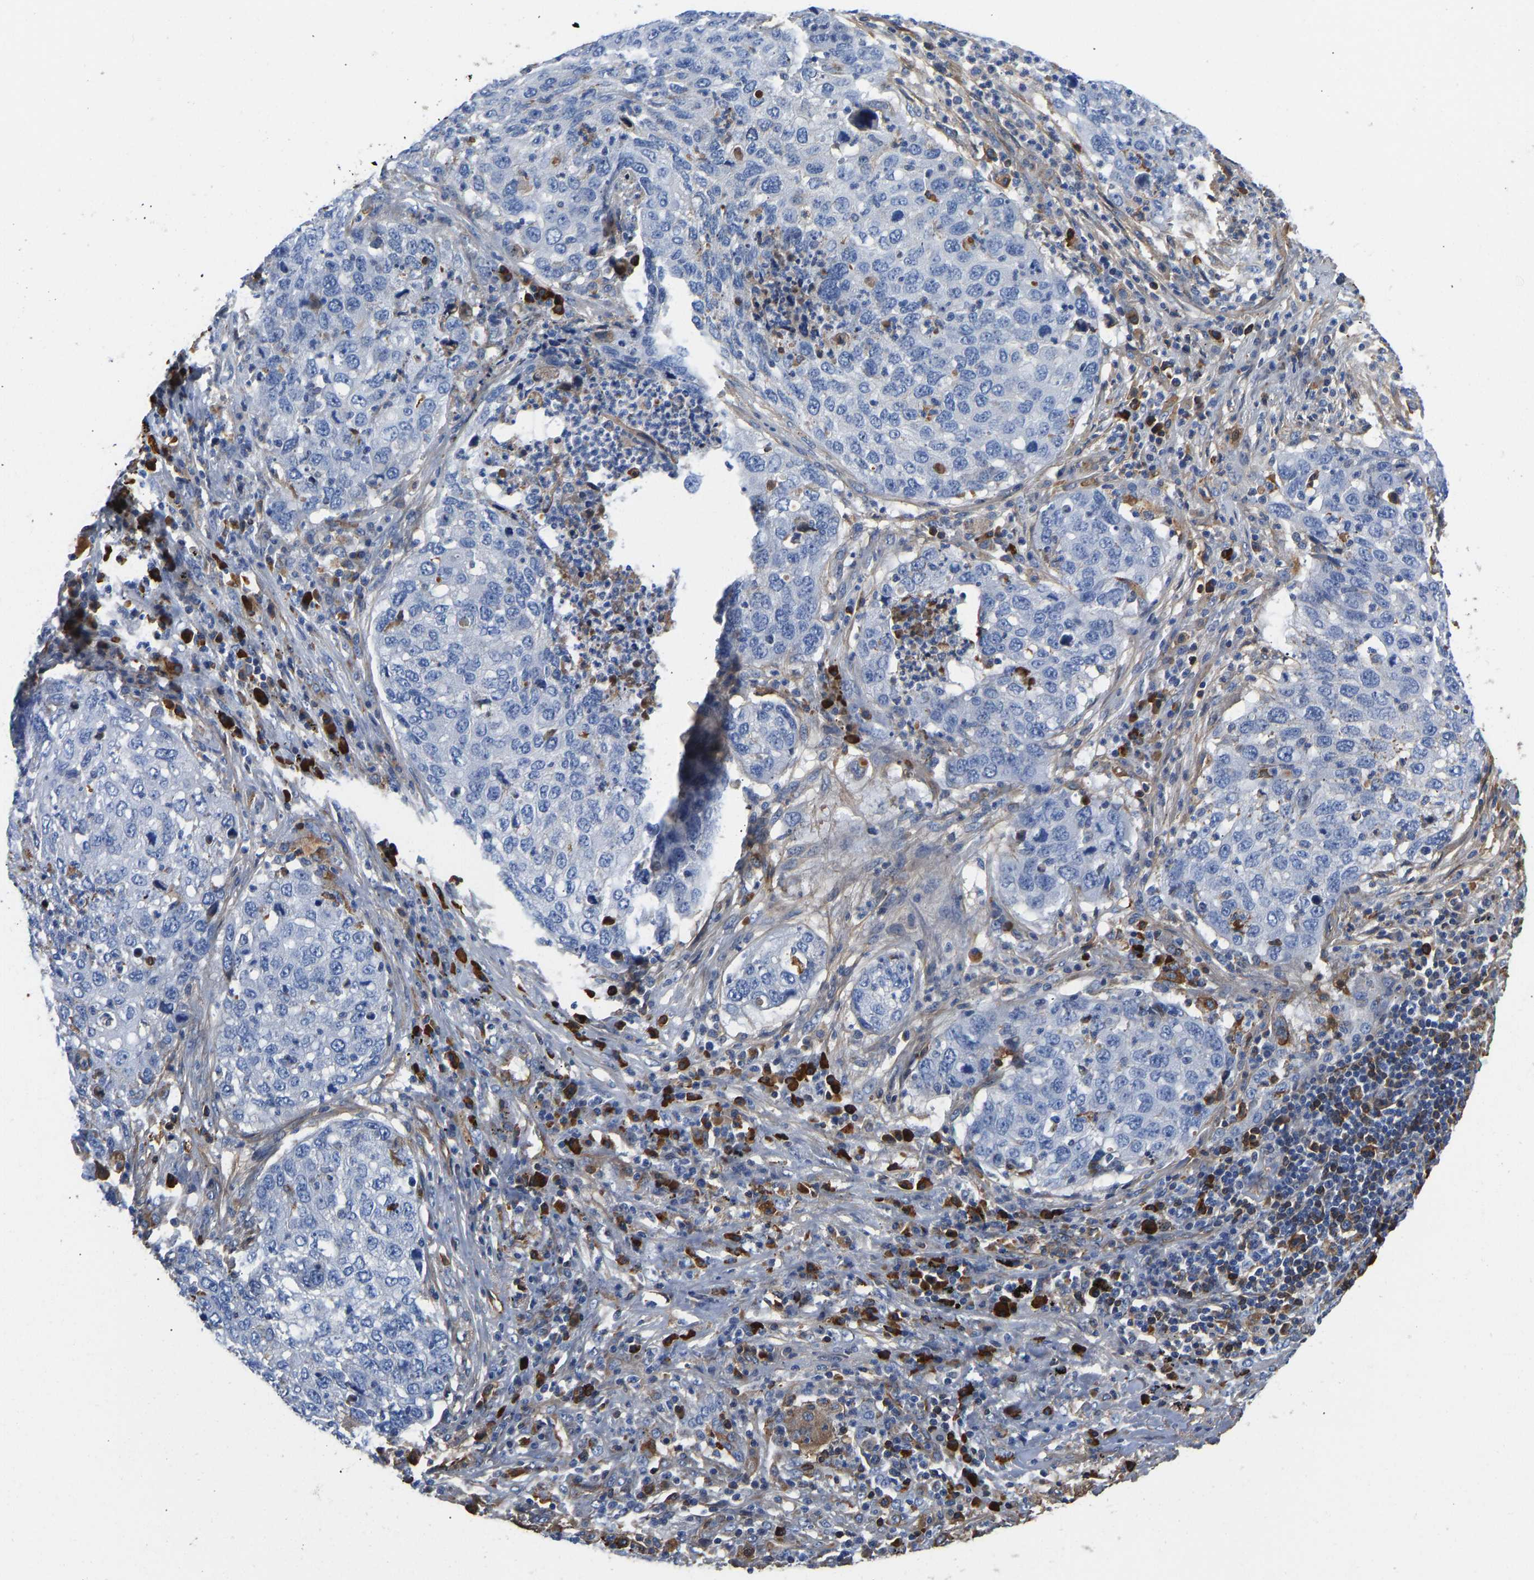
{"staining": {"intensity": "negative", "quantity": "none", "location": "none"}, "tissue": "lung cancer", "cell_type": "Tumor cells", "image_type": "cancer", "snomed": [{"axis": "morphology", "description": "Squamous cell carcinoma, NOS"}, {"axis": "topography", "description": "Lung"}], "caption": "The immunohistochemistry (IHC) image has no significant staining in tumor cells of lung cancer (squamous cell carcinoma) tissue. (DAB immunohistochemistry with hematoxylin counter stain).", "gene": "HSPG2", "patient": {"sex": "female", "age": 63}}